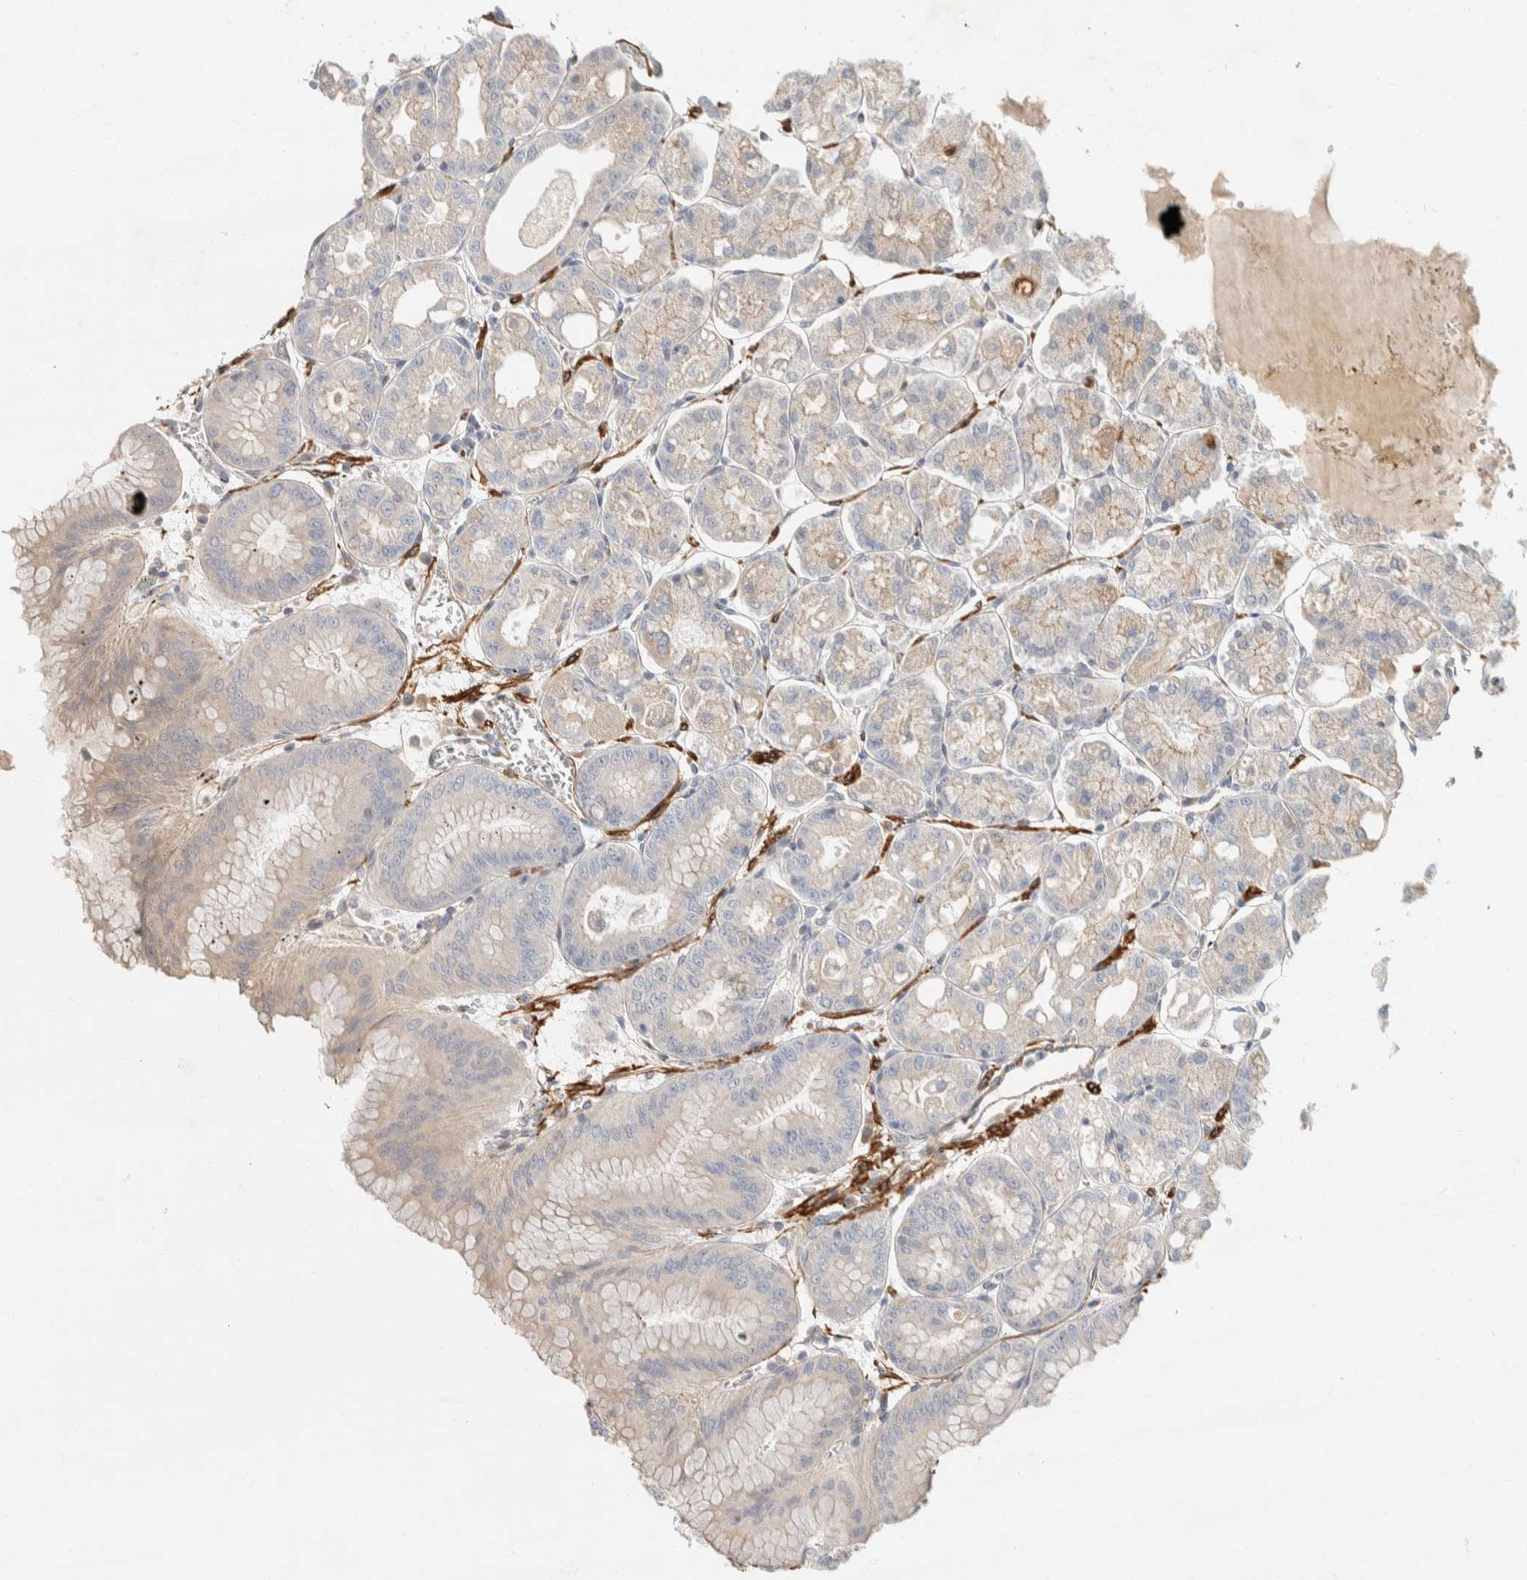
{"staining": {"intensity": "weak", "quantity": "<25%", "location": "cytoplasmic/membranous"}, "tissue": "stomach", "cell_type": "Glandular cells", "image_type": "normal", "snomed": [{"axis": "morphology", "description": "Normal tissue, NOS"}, {"axis": "topography", "description": "Stomach, lower"}], "caption": "Glandular cells show no significant protein positivity in normal stomach.", "gene": "CDR2", "patient": {"sex": "male", "age": 71}}